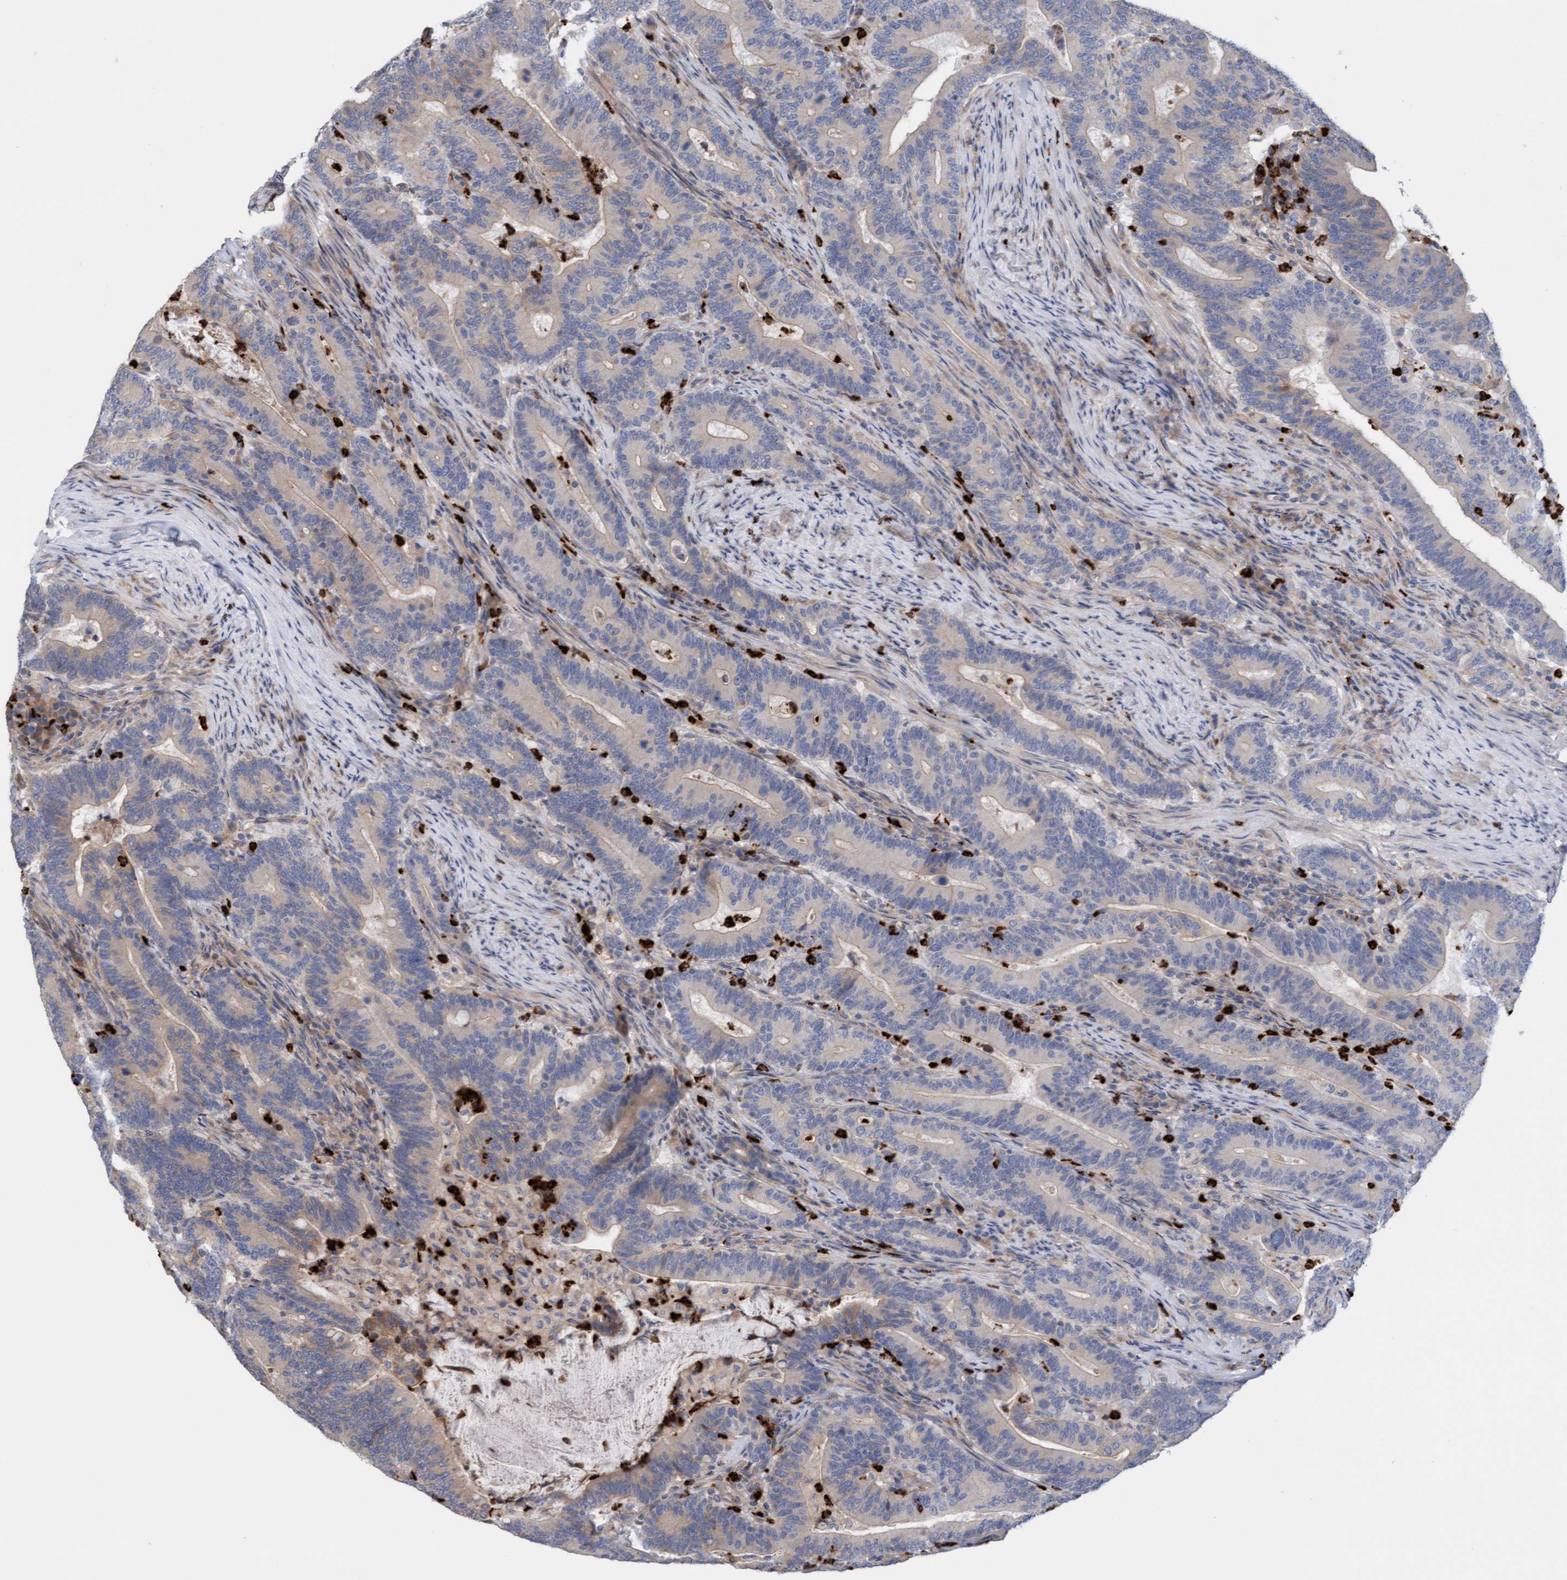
{"staining": {"intensity": "weak", "quantity": "<25%", "location": "cytoplasmic/membranous"}, "tissue": "colorectal cancer", "cell_type": "Tumor cells", "image_type": "cancer", "snomed": [{"axis": "morphology", "description": "Adenocarcinoma, NOS"}, {"axis": "topography", "description": "Colon"}], "caption": "Immunohistochemistry (IHC) histopathology image of human colorectal cancer stained for a protein (brown), which shows no staining in tumor cells. Brightfield microscopy of IHC stained with DAB (3,3'-diaminobenzidine) (brown) and hematoxylin (blue), captured at high magnification.", "gene": "MMP8", "patient": {"sex": "female", "age": 66}}